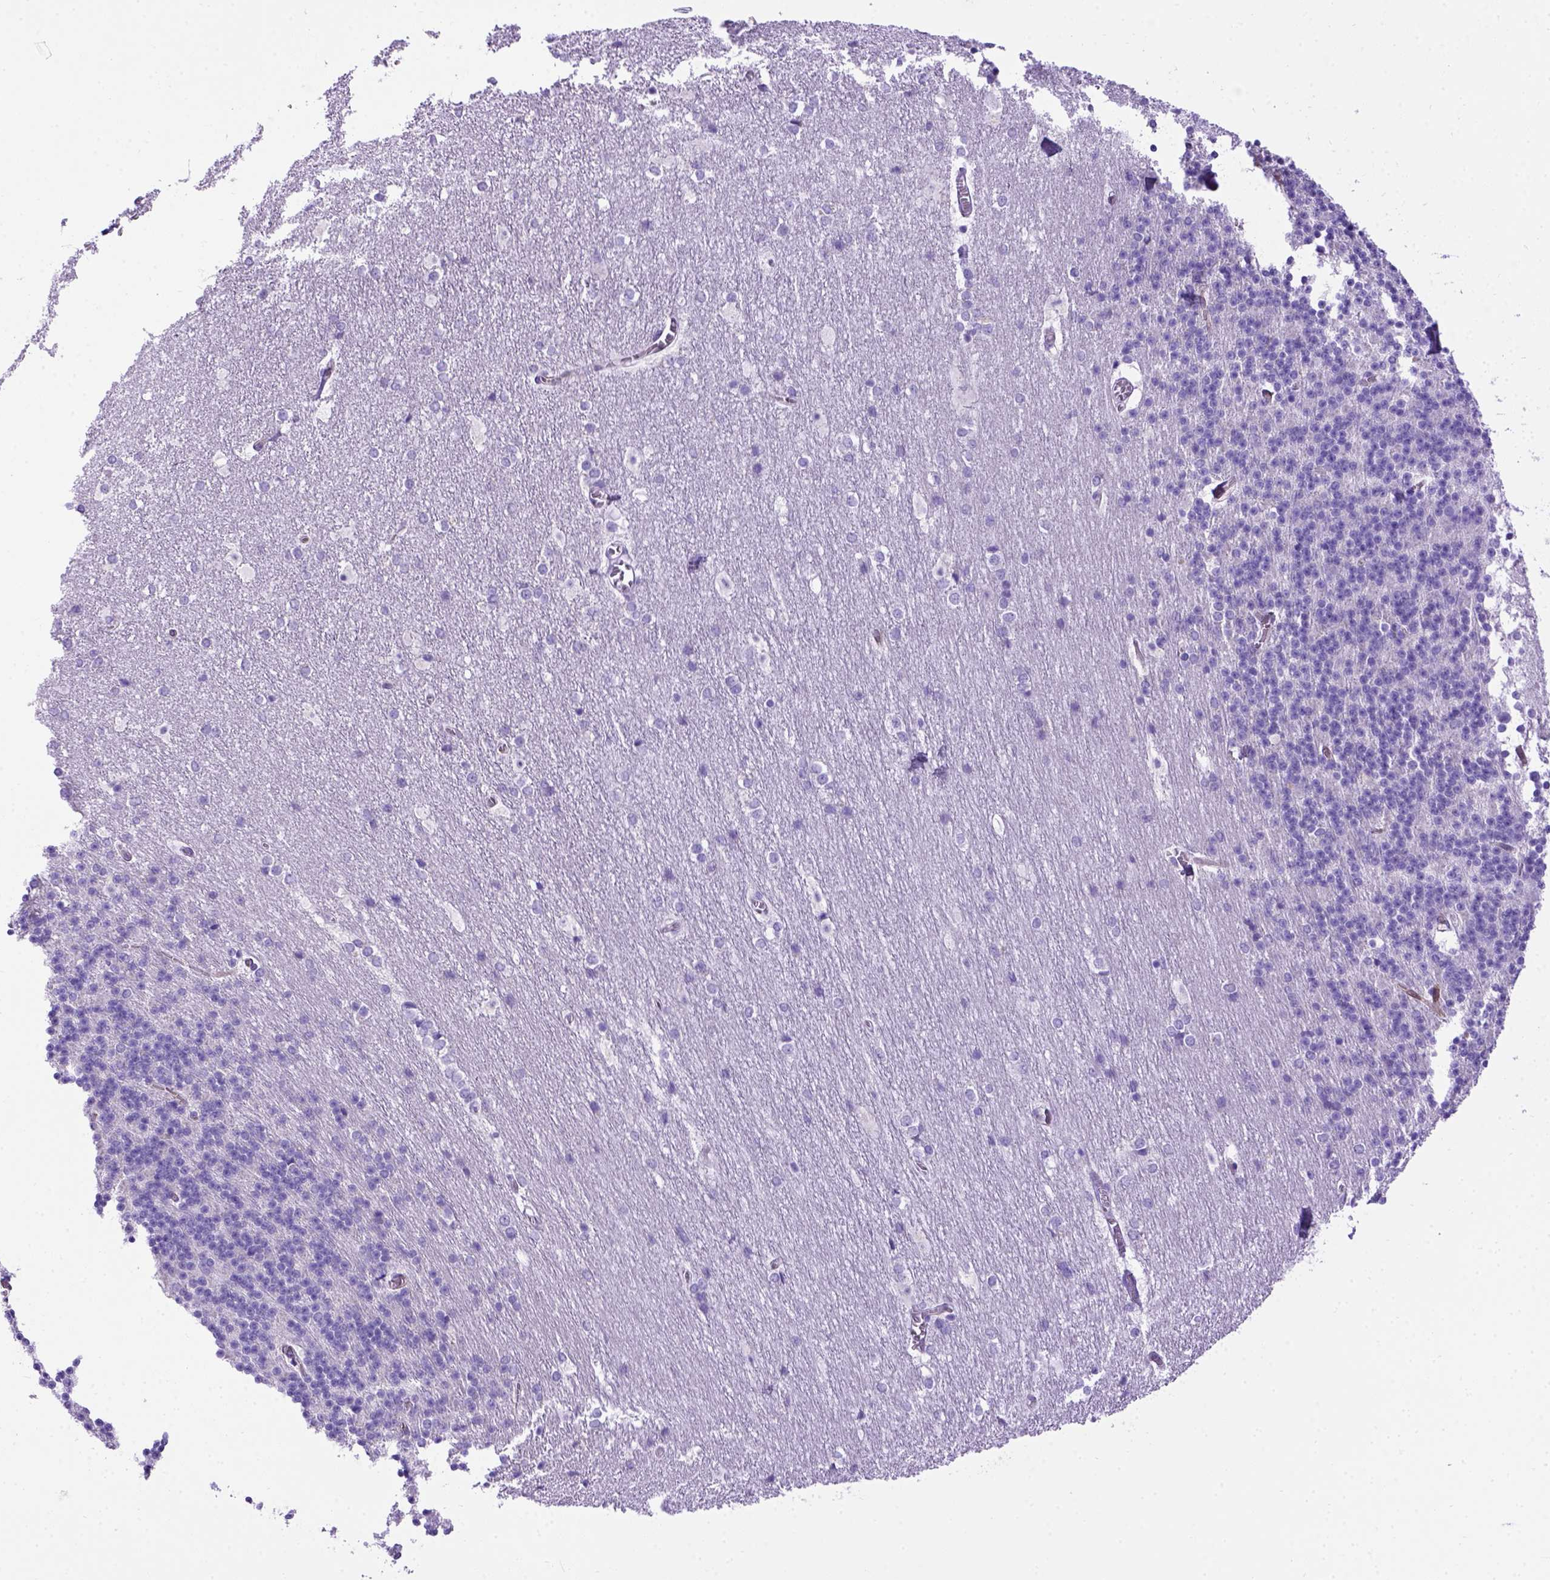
{"staining": {"intensity": "negative", "quantity": "none", "location": "none"}, "tissue": "cerebellum", "cell_type": "Cells in granular layer", "image_type": "normal", "snomed": [{"axis": "morphology", "description": "Normal tissue, NOS"}, {"axis": "topography", "description": "Cerebellum"}], "caption": "IHC photomicrograph of normal cerebellum stained for a protein (brown), which demonstrates no expression in cells in granular layer. (Stains: DAB immunohistochemistry (IHC) with hematoxylin counter stain, Microscopy: brightfield microscopy at high magnification).", "gene": "PTGES", "patient": {"sex": "female", "age": 19}}